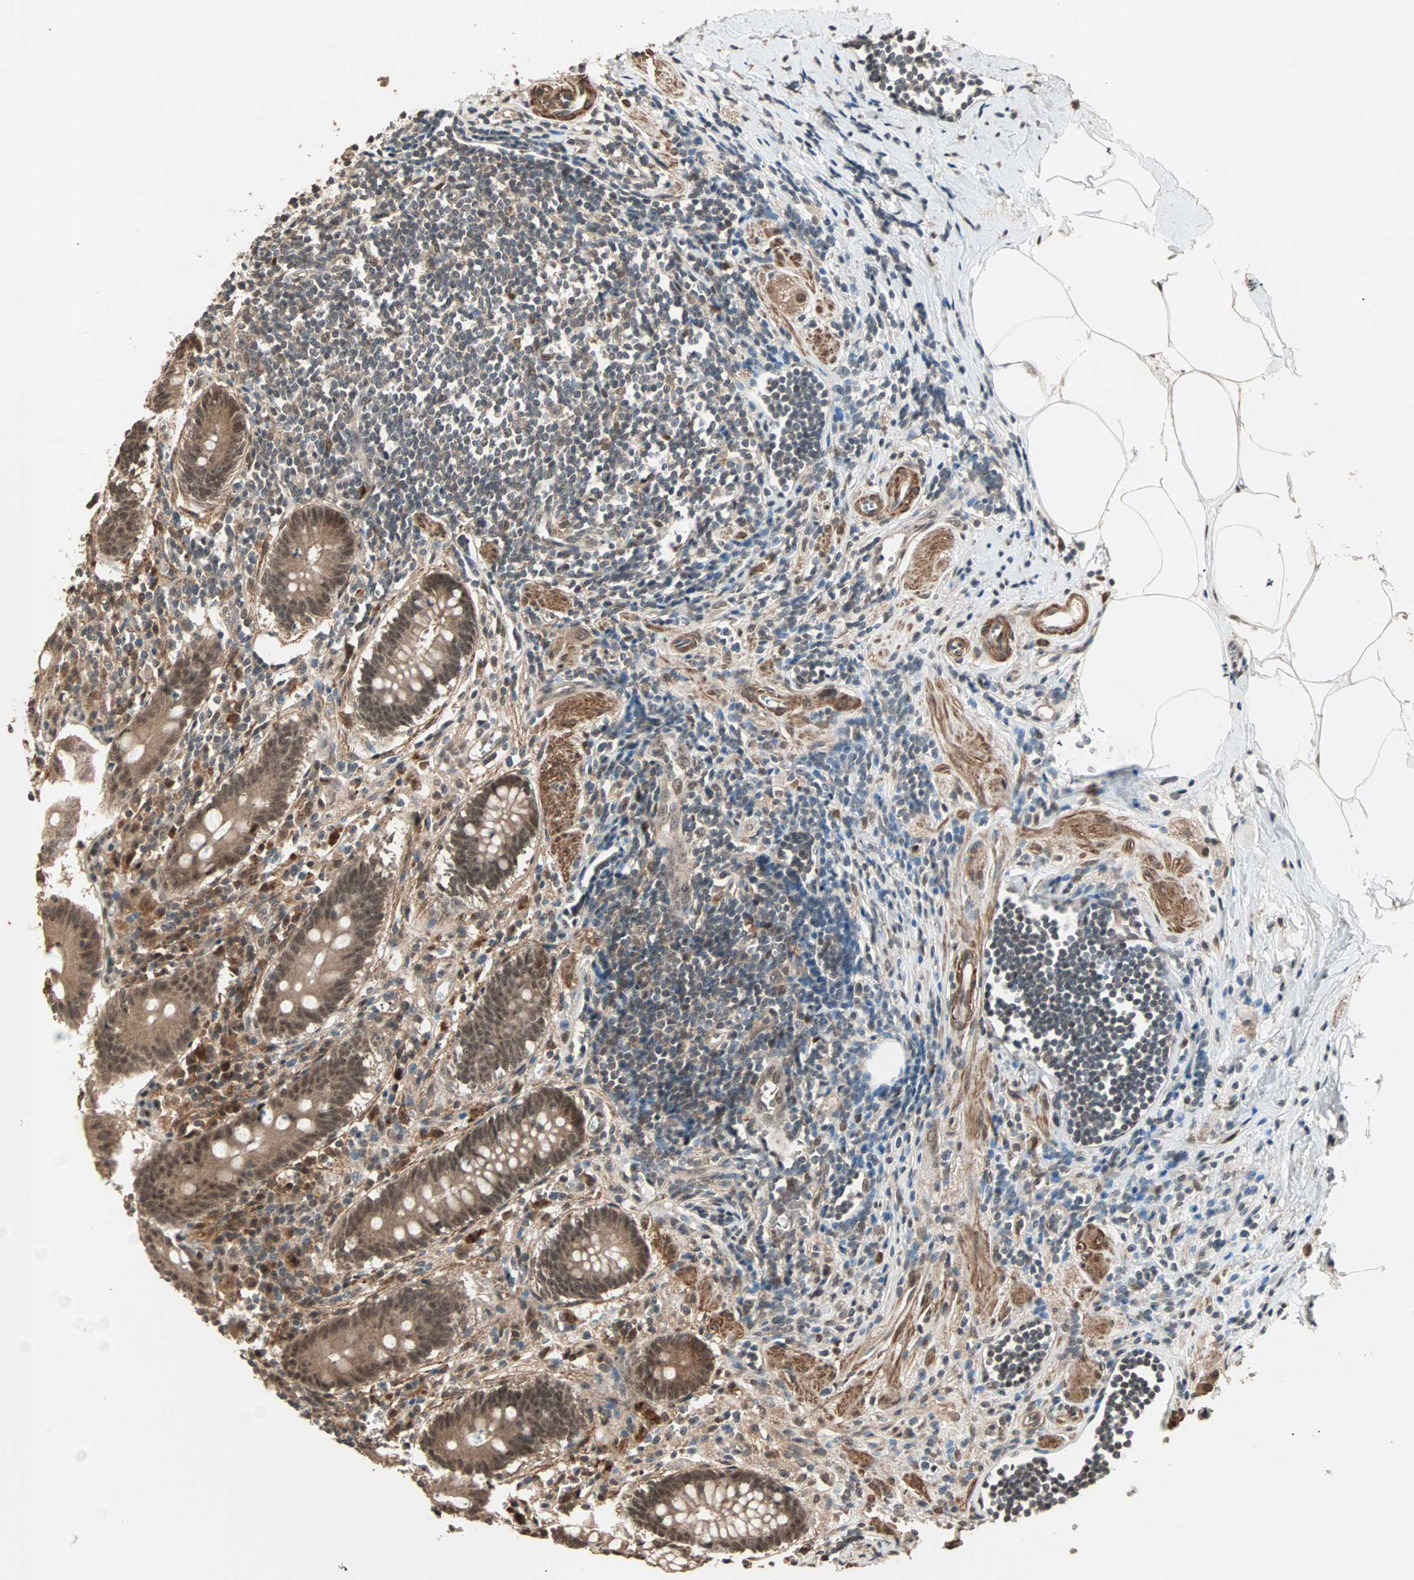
{"staining": {"intensity": "strong", "quantity": ">75%", "location": "cytoplasmic/membranous,nuclear"}, "tissue": "appendix", "cell_type": "Glandular cells", "image_type": "normal", "snomed": [{"axis": "morphology", "description": "Normal tissue, NOS"}, {"axis": "topography", "description": "Appendix"}], "caption": "Immunohistochemical staining of unremarkable appendix shows strong cytoplasmic/membranous,nuclear protein staining in about >75% of glandular cells.", "gene": "ZSCAN31", "patient": {"sex": "female", "age": 50}}